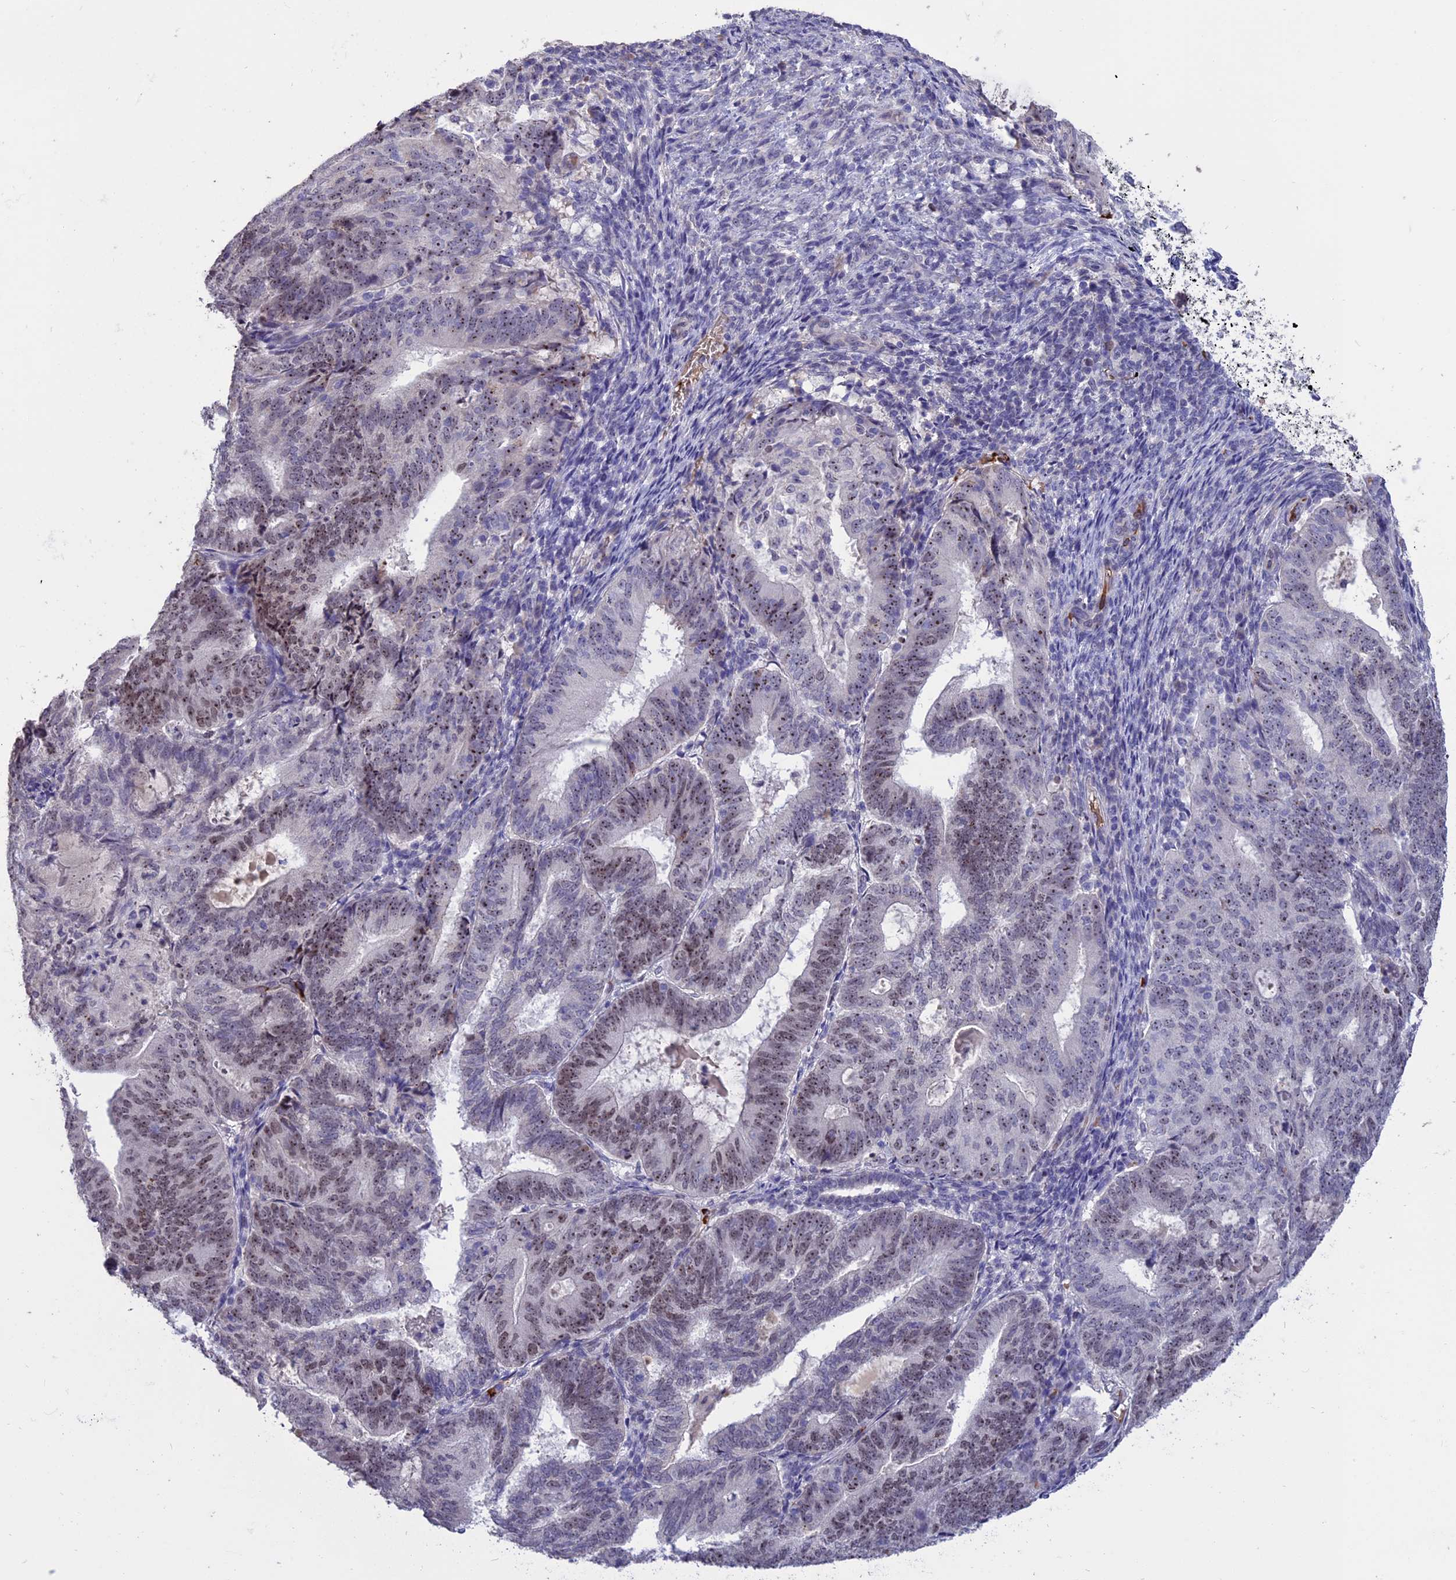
{"staining": {"intensity": "moderate", "quantity": "25%-75%", "location": "nuclear"}, "tissue": "endometrial cancer", "cell_type": "Tumor cells", "image_type": "cancer", "snomed": [{"axis": "morphology", "description": "Adenocarcinoma, NOS"}, {"axis": "topography", "description": "Endometrium"}], "caption": "This histopathology image demonstrates immunohistochemistry staining of human adenocarcinoma (endometrial), with medium moderate nuclear expression in approximately 25%-75% of tumor cells.", "gene": "KNOP1", "patient": {"sex": "female", "age": 70}}